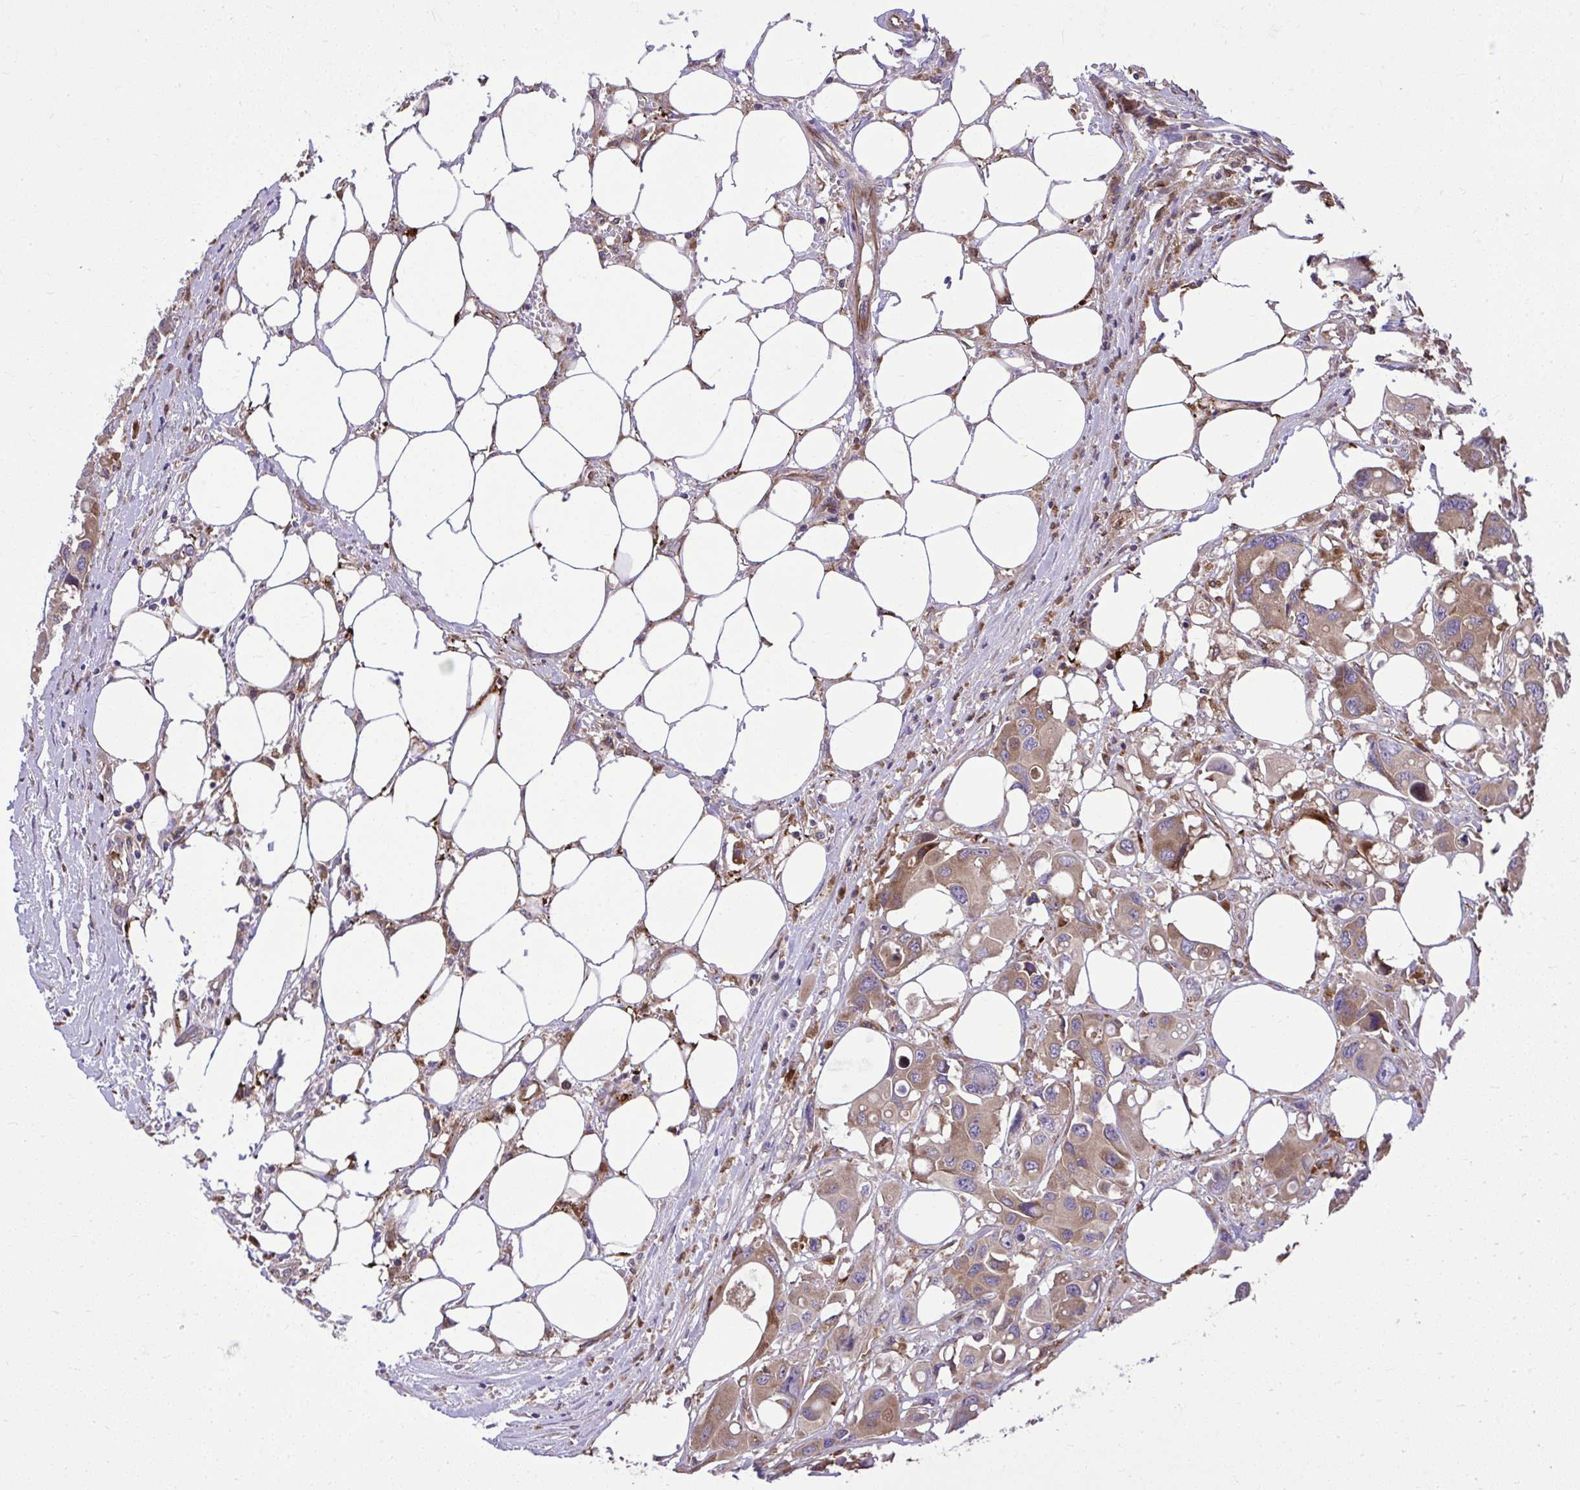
{"staining": {"intensity": "weak", "quantity": "25%-75%", "location": "cytoplasmic/membranous"}, "tissue": "colorectal cancer", "cell_type": "Tumor cells", "image_type": "cancer", "snomed": [{"axis": "morphology", "description": "Adenocarcinoma, NOS"}, {"axis": "topography", "description": "Colon"}], "caption": "Immunohistochemistry (IHC) (DAB) staining of colorectal cancer exhibits weak cytoplasmic/membranous protein staining in approximately 25%-75% of tumor cells. The staining was performed using DAB, with brown indicating positive protein expression. Nuclei are stained blue with hematoxylin.", "gene": "PAIP2", "patient": {"sex": "male", "age": 77}}